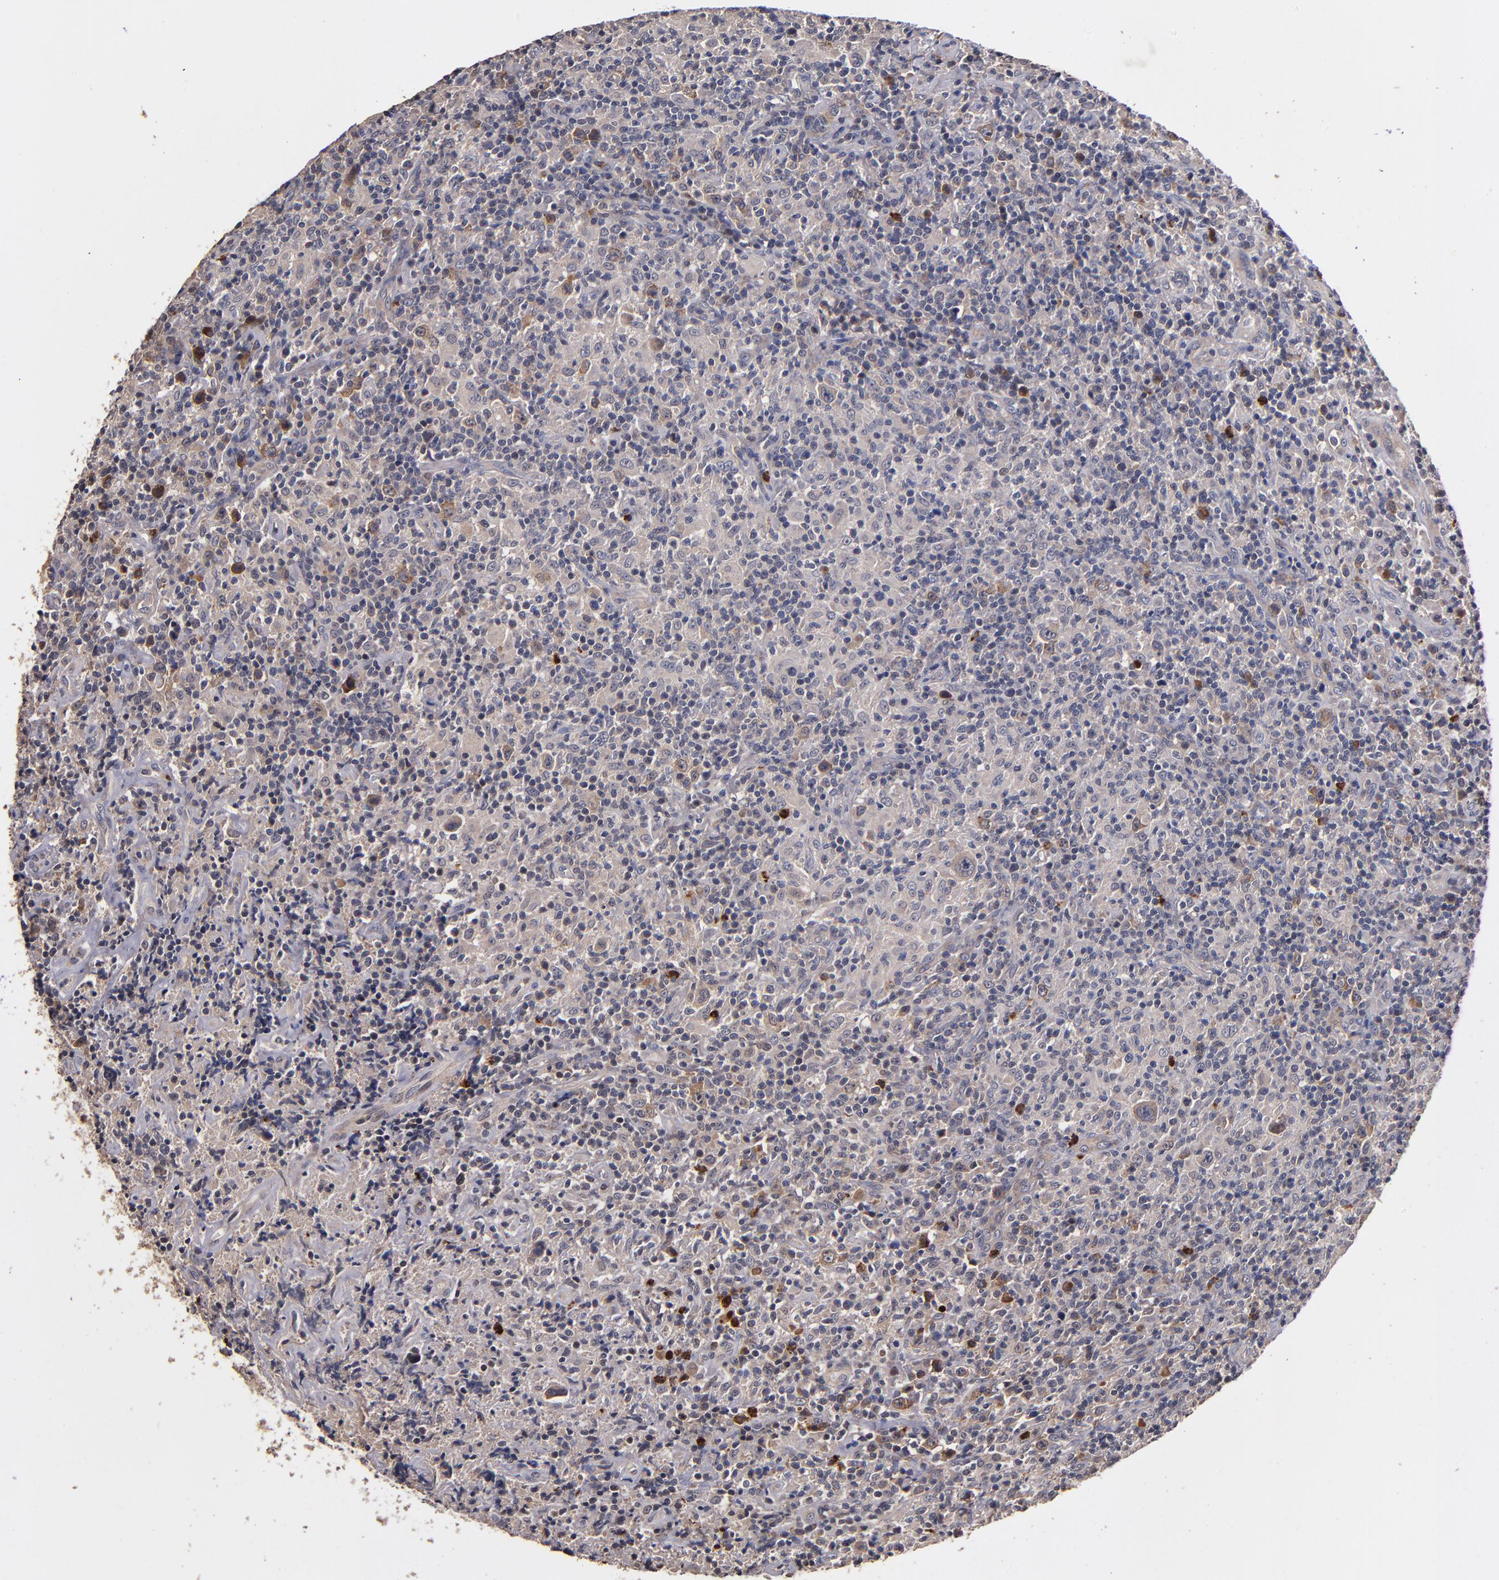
{"staining": {"intensity": "negative", "quantity": "none", "location": "none"}, "tissue": "lymphoma", "cell_type": "Tumor cells", "image_type": "cancer", "snomed": [{"axis": "morphology", "description": "Hodgkin's disease, NOS"}, {"axis": "topography", "description": "Lymph node"}], "caption": "DAB (3,3'-diaminobenzidine) immunohistochemical staining of human lymphoma exhibits no significant positivity in tumor cells.", "gene": "TTLL12", "patient": {"sex": "male", "age": 65}}